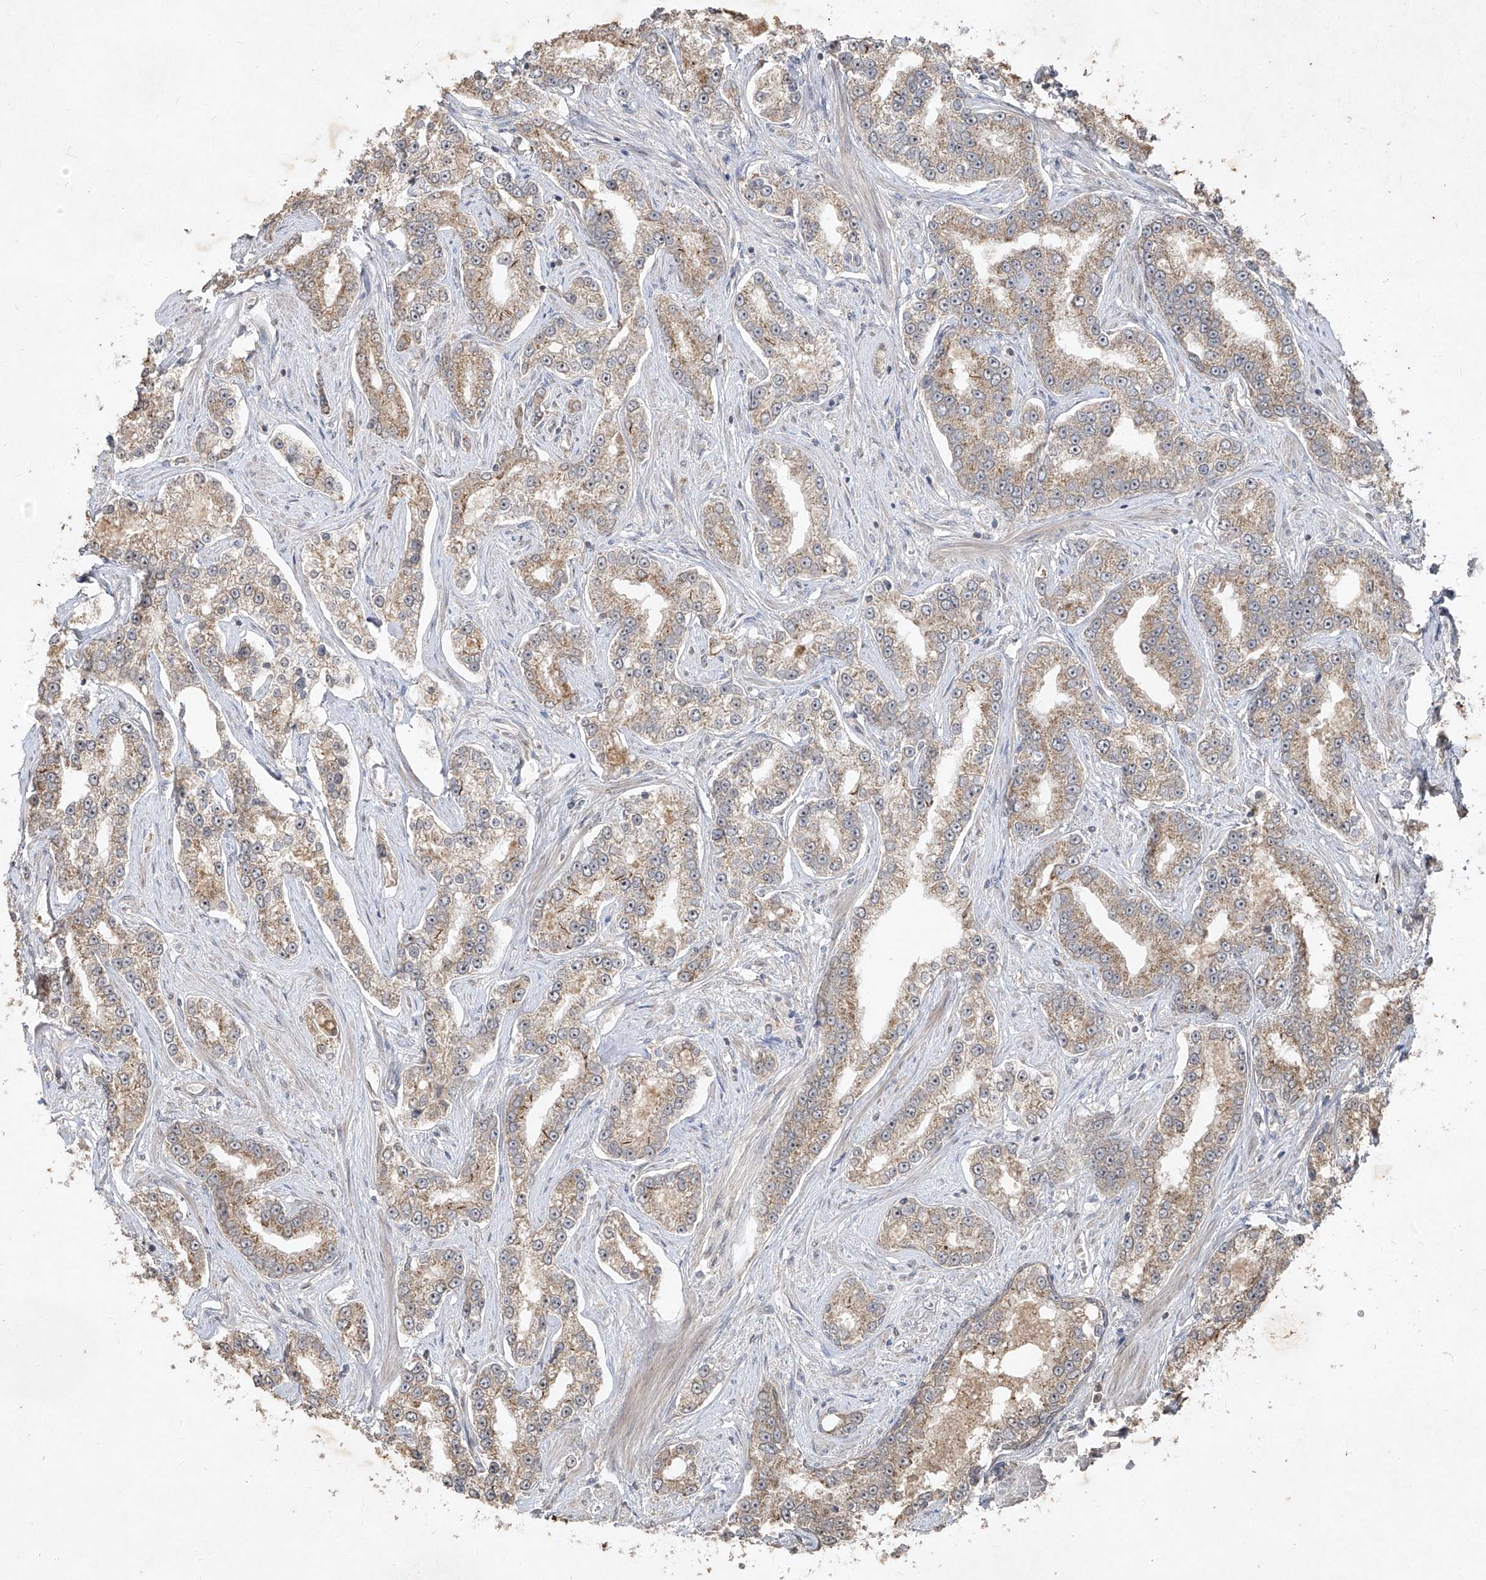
{"staining": {"intensity": "weak", "quantity": ">75%", "location": "cytoplasmic/membranous"}, "tissue": "prostate cancer", "cell_type": "Tumor cells", "image_type": "cancer", "snomed": [{"axis": "morphology", "description": "Normal tissue, NOS"}, {"axis": "morphology", "description": "Adenocarcinoma, High grade"}, {"axis": "topography", "description": "Prostate"}], "caption": "Prostate cancer (adenocarcinoma (high-grade)) stained with a protein marker shows weak staining in tumor cells.", "gene": "ABCD3", "patient": {"sex": "male", "age": 83}}